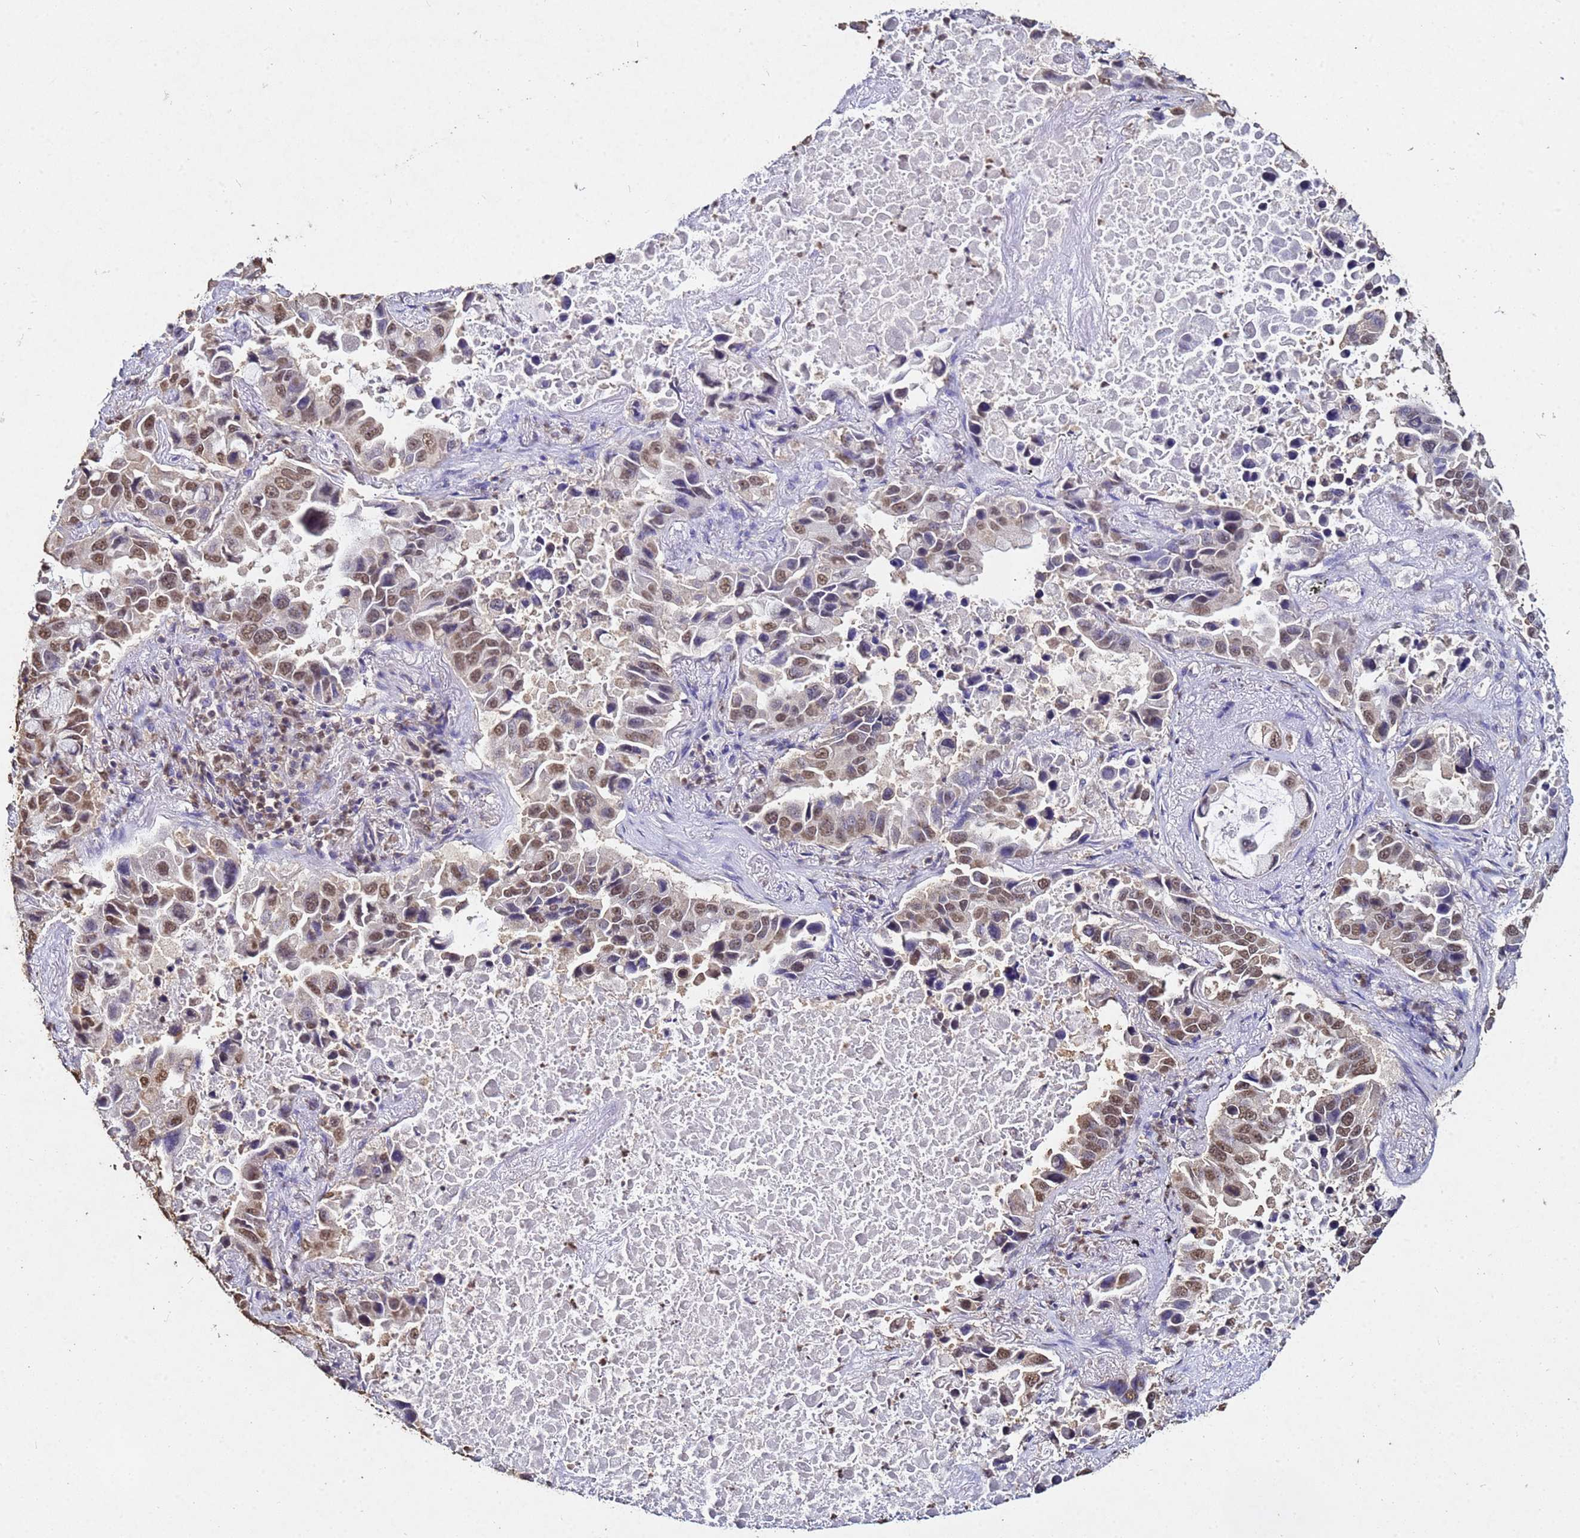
{"staining": {"intensity": "moderate", "quantity": ">75%", "location": "nuclear"}, "tissue": "lung cancer", "cell_type": "Tumor cells", "image_type": "cancer", "snomed": [{"axis": "morphology", "description": "Adenocarcinoma, NOS"}, {"axis": "topography", "description": "Lung"}], "caption": "Protein staining of adenocarcinoma (lung) tissue exhibits moderate nuclear expression in approximately >75% of tumor cells. (DAB IHC, brown staining for protein, blue staining for nuclei).", "gene": "MYOCD", "patient": {"sex": "male", "age": 64}}